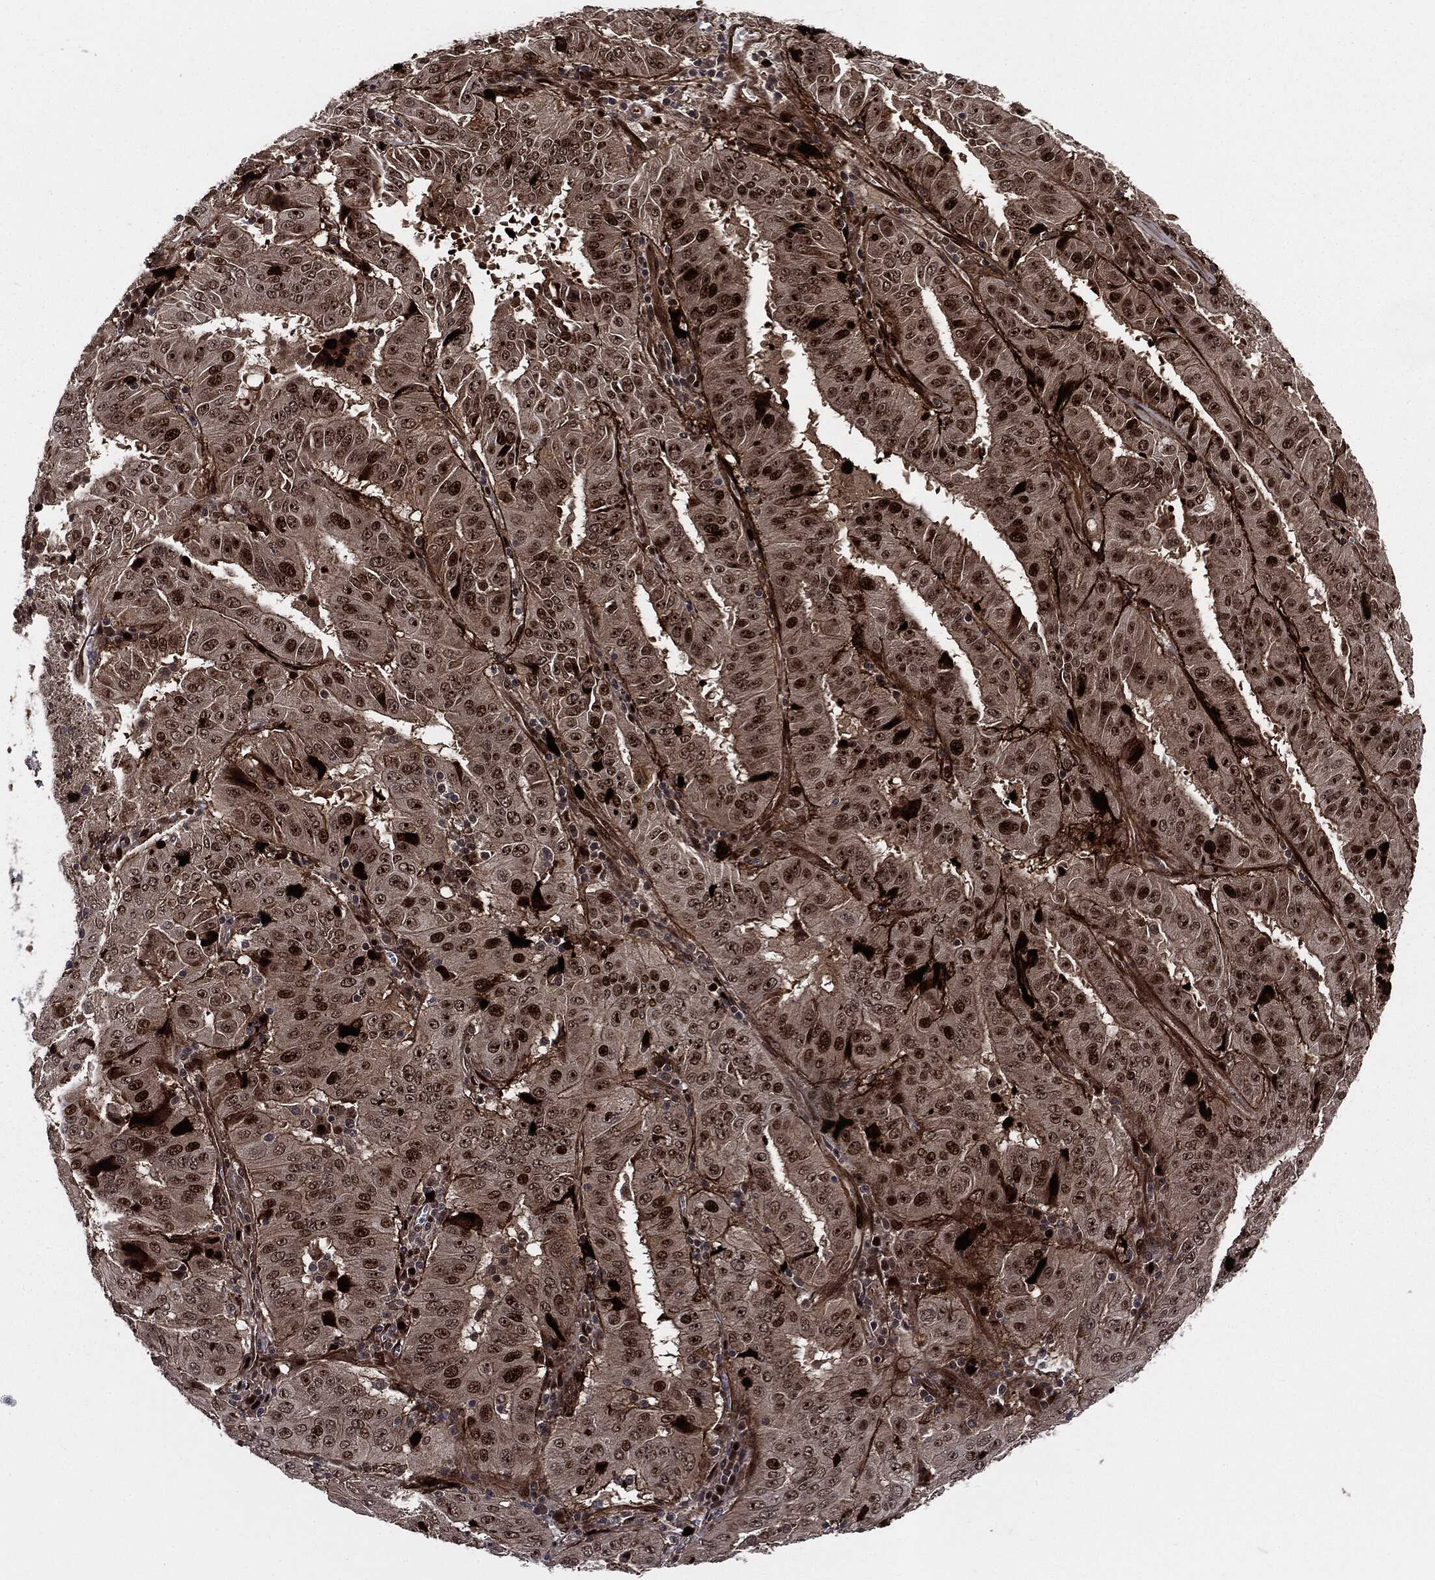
{"staining": {"intensity": "strong", "quantity": "<25%", "location": "nuclear"}, "tissue": "pancreatic cancer", "cell_type": "Tumor cells", "image_type": "cancer", "snomed": [{"axis": "morphology", "description": "Adenocarcinoma, NOS"}, {"axis": "topography", "description": "Pancreas"}], "caption": "The photomicrograph shows immunohistochemical staining of pancreatic cancer (adenocarcinoma). There is strong nuclear expression is present in about <25% of tumor cells.", "gene": "SMAD4", "patient": {"sex": "male", "age": 63}}